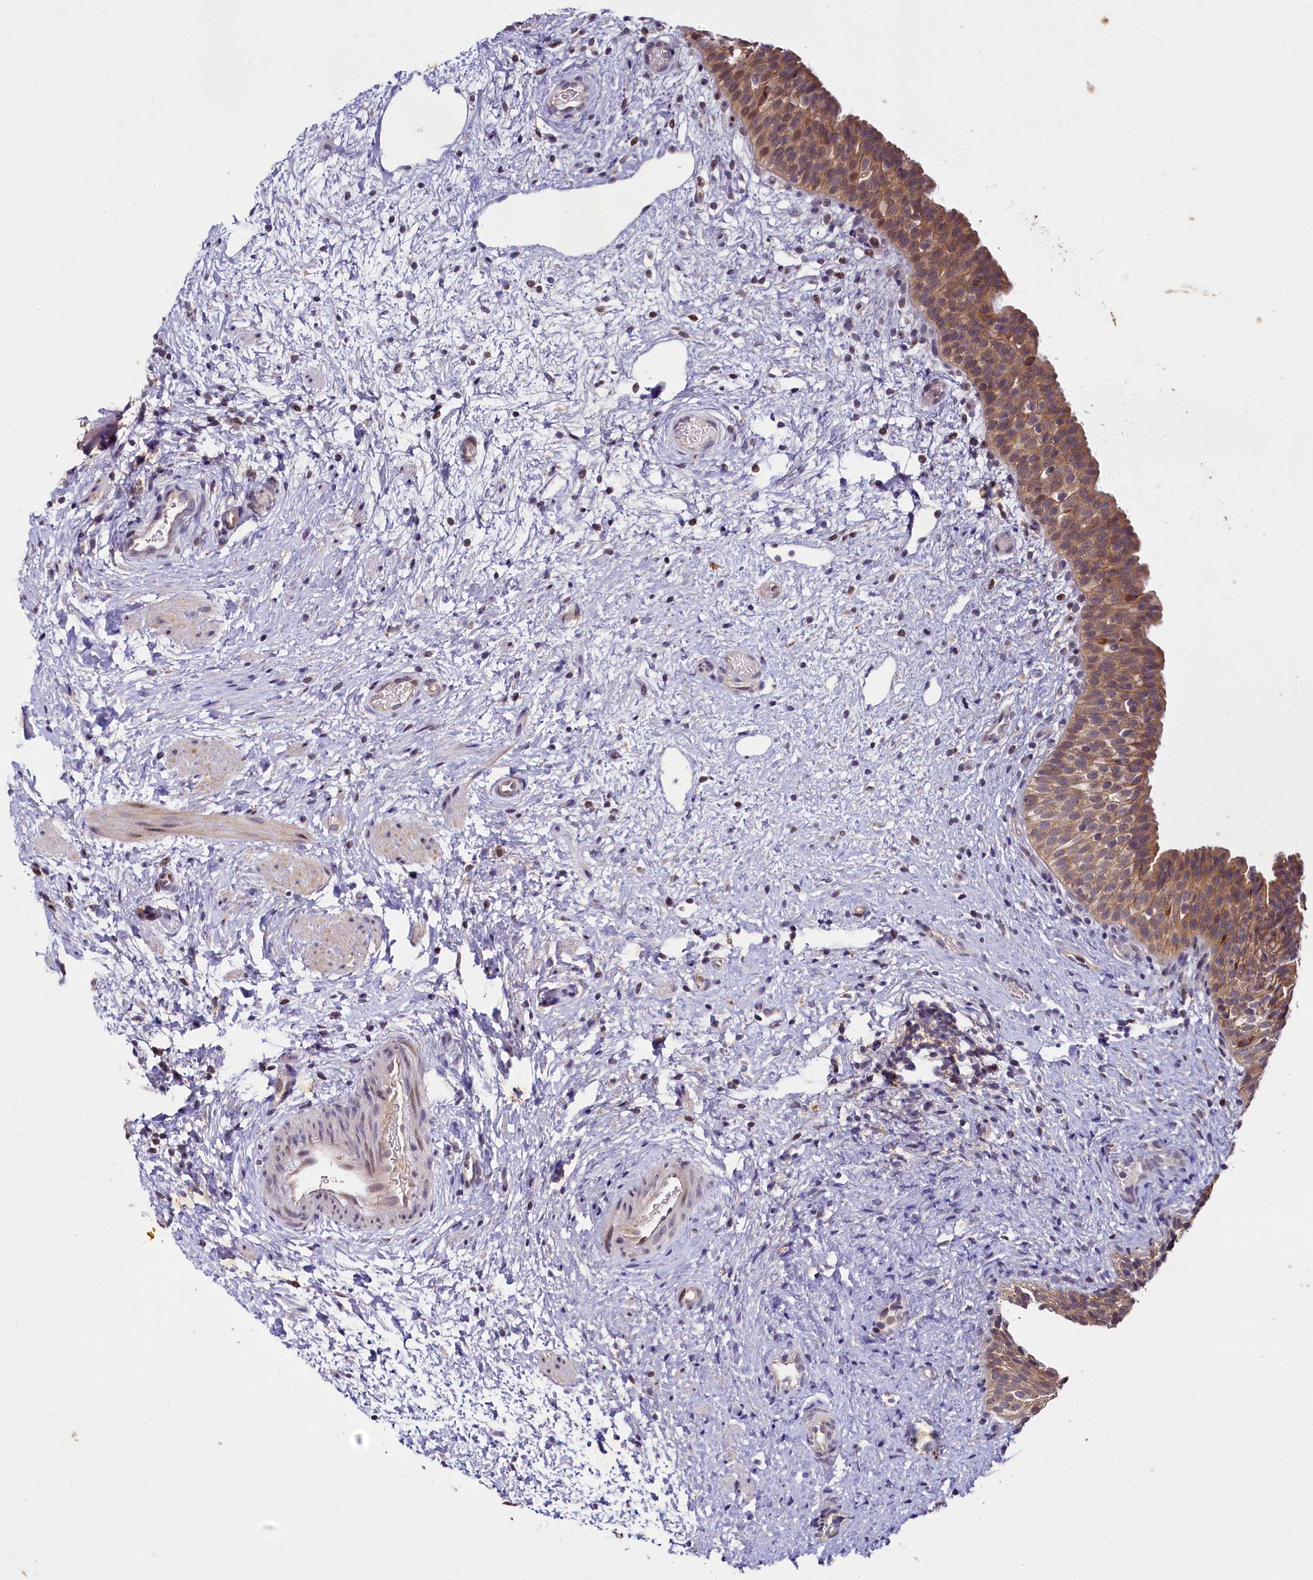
{"staining": {"intensity": "strong", "quantity": ">75%", "location": "cytoplasmic/membranous"}, "tissue": "urinary bladder", "cell_type": "Urothelial cells", "image_type": "normal", "snomed": [{"axis": "morphology", "description": "Normal tissue, NOS"}, {"axis": "topography", "description": "Urinary bladder"}], "caption": "Urinary bladder stained with DAB (3,3'-diaminobenzidine) immunohistochemistry (IHC) reveals high levels of strong cytoplasmic/membranous staining in about >75% of urothelial cells. The staining was performed using DAB (3,3'-diaminobenzidine) to visualize the protein expression in brown, while the nuclei were stained in blue with hematoxylin (Magnification: 20x).", "gene": "TMEM39A", "patient": {"sex": "male", "age": 1}}